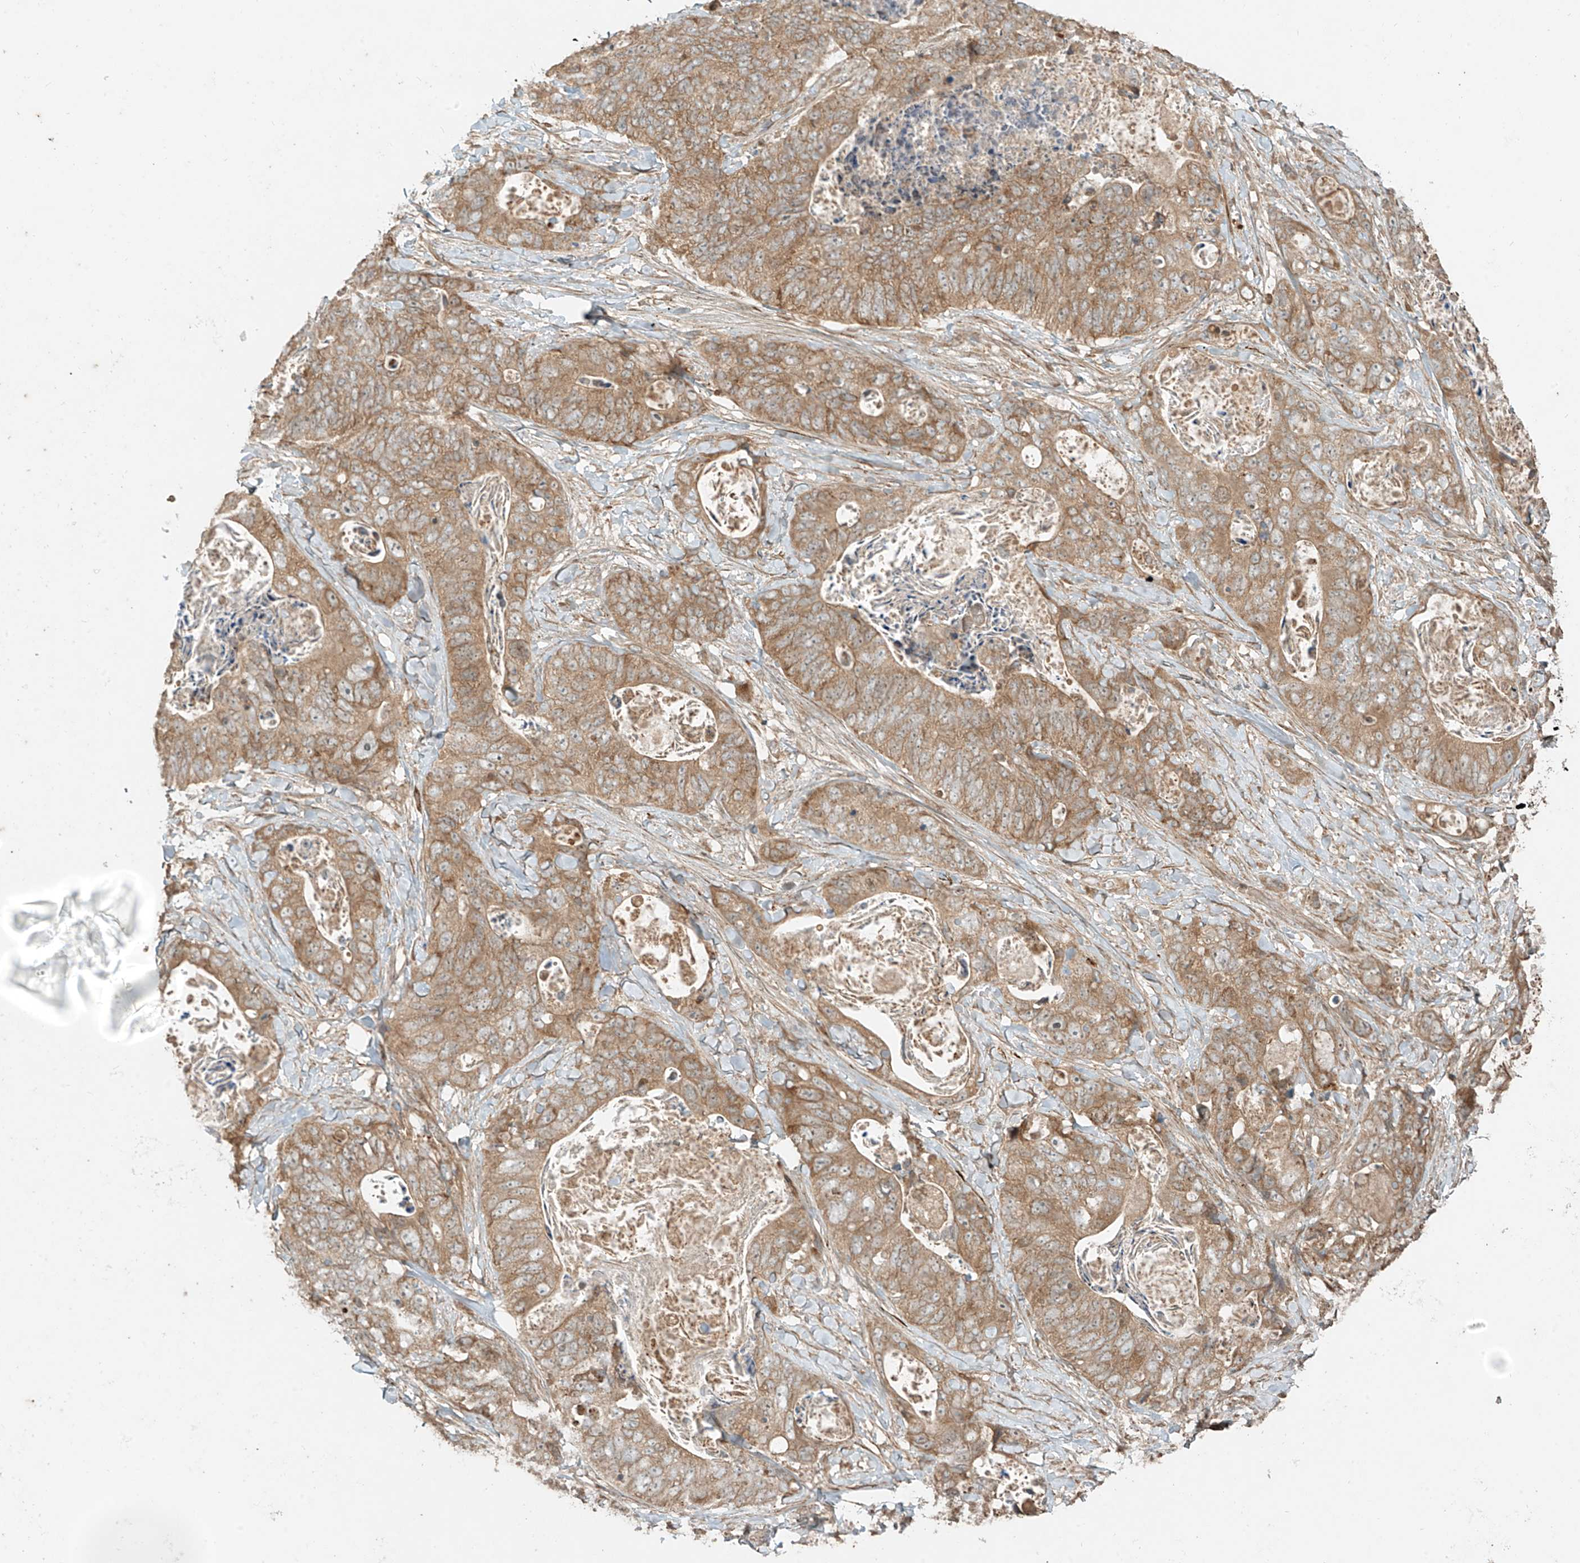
{"staining": {"intensity": "moderate", "quantity": ">75%", "location": "cytoplasmic/membranous"}, "tissue": "stomach cancer", "cell_type": "Tumor cells", "image_type": "cancer", "snomed": [{"axis": "morphology", "description": "Adenocarcinoma, NOS"}, {"axis": "topography", "description": "Stomach"}], "caption": "A medium amount of moderate cytoplasmic/membranous positivity is appreciated in about >75% of tumor cells in adenocarcinoma (stomach) tissue. The protein of interest is shown in brown color, while the nuclei are stained blue.", "gene": "ANKZF1", "patient": {"sex": "female", "age": 89}}